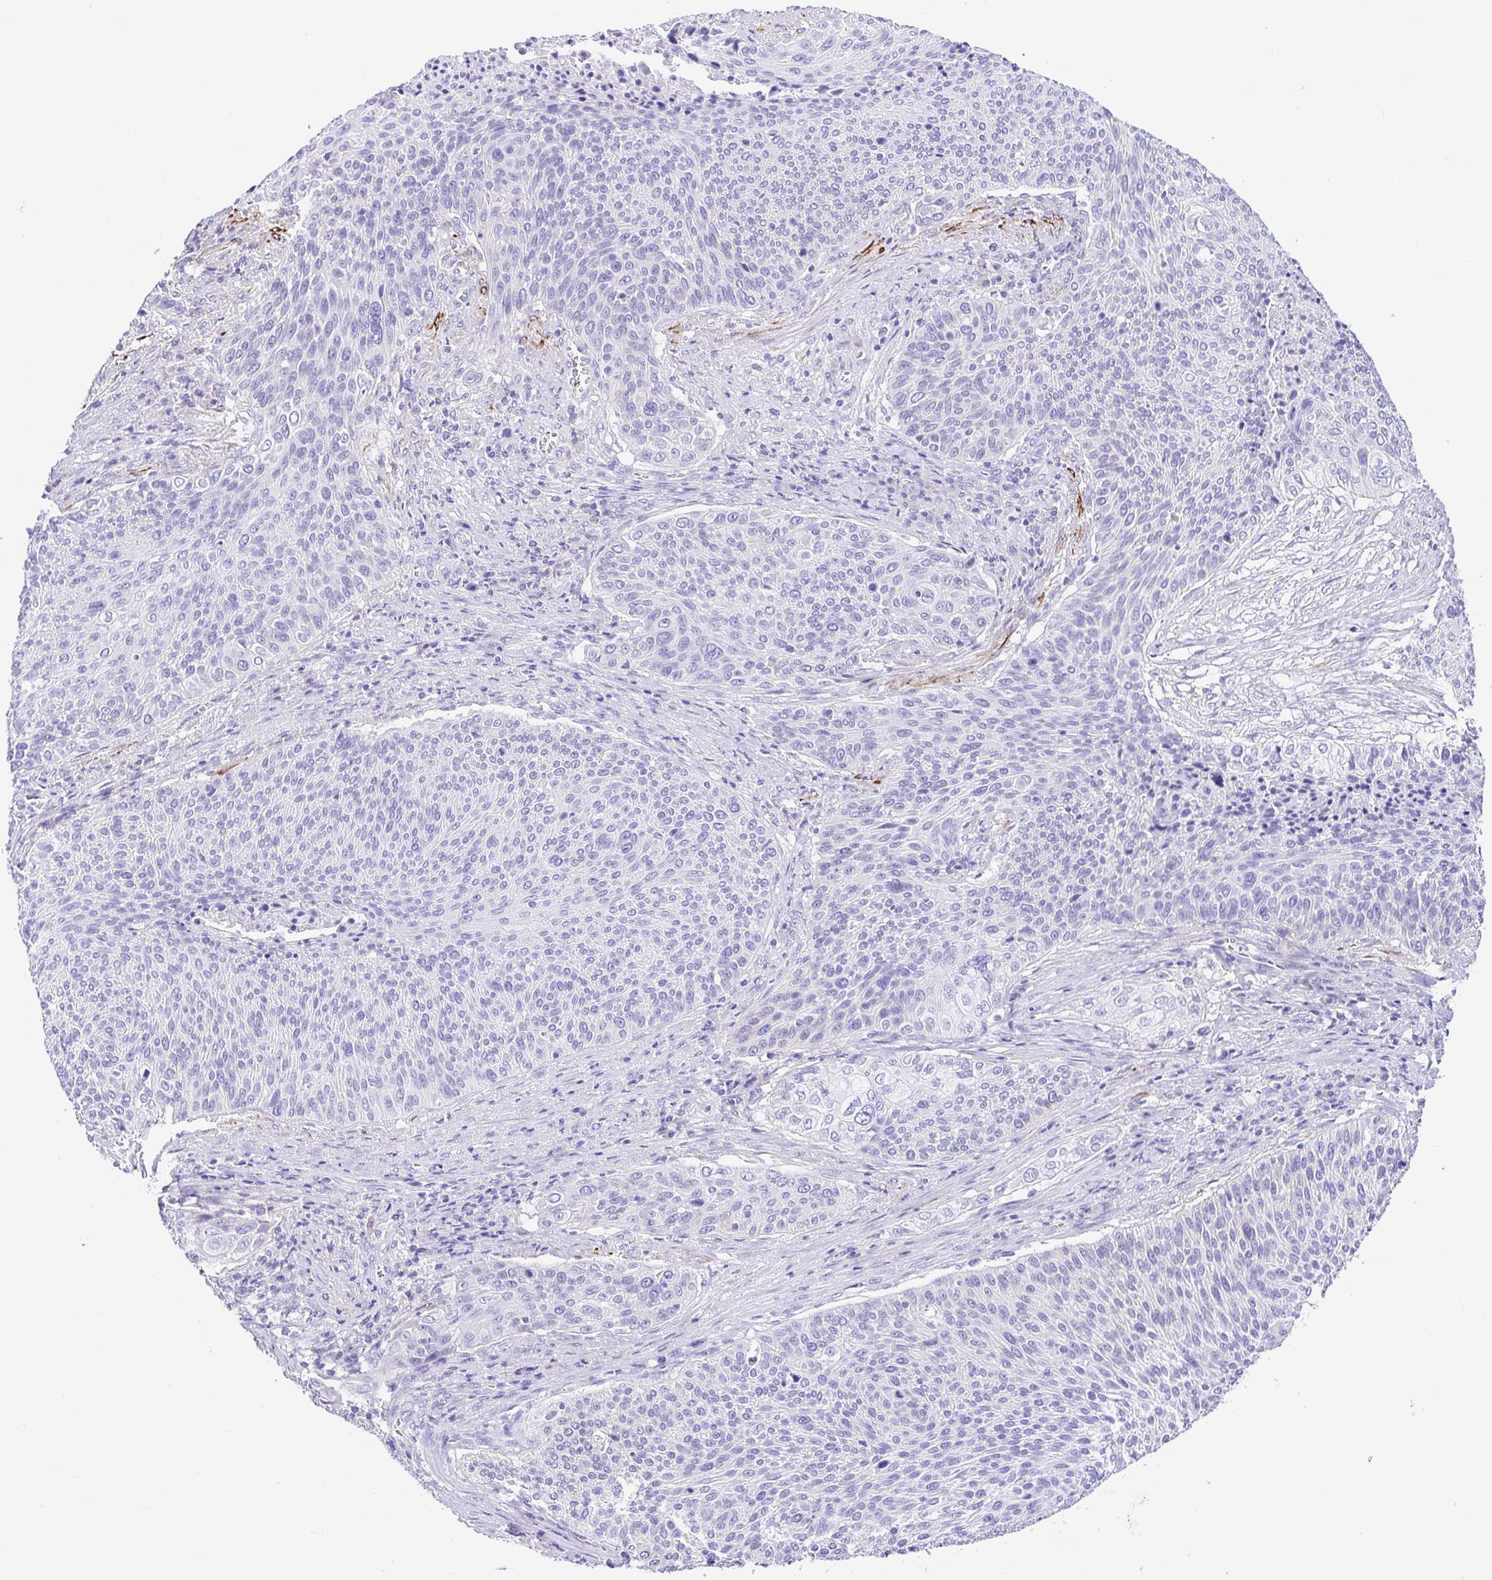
{"staining": {"intensity": "negative", "quantity": "none", "location": "none"}, "tissue": "cervical cancer", "cell_type": "Tumor cells", "image_type": "cancer", "snomed": [{"axis": "morphology", "description": "Squamous cell carcinoma, NOS"}, {"axis": "topography", "description": "Cervix"}], "caption": "This is a photomicrograph of IHC staining of cervical cancer (squamous cell carcinoma), which shows no positivity in tumor cells. (Stains: DAB immunohistochemistry with hematoxylin counter stain, Microscopy: brightfield microscopy at high magnification).", "gene": "BACE2", "patient": {"sex": "female", "age": 31}}